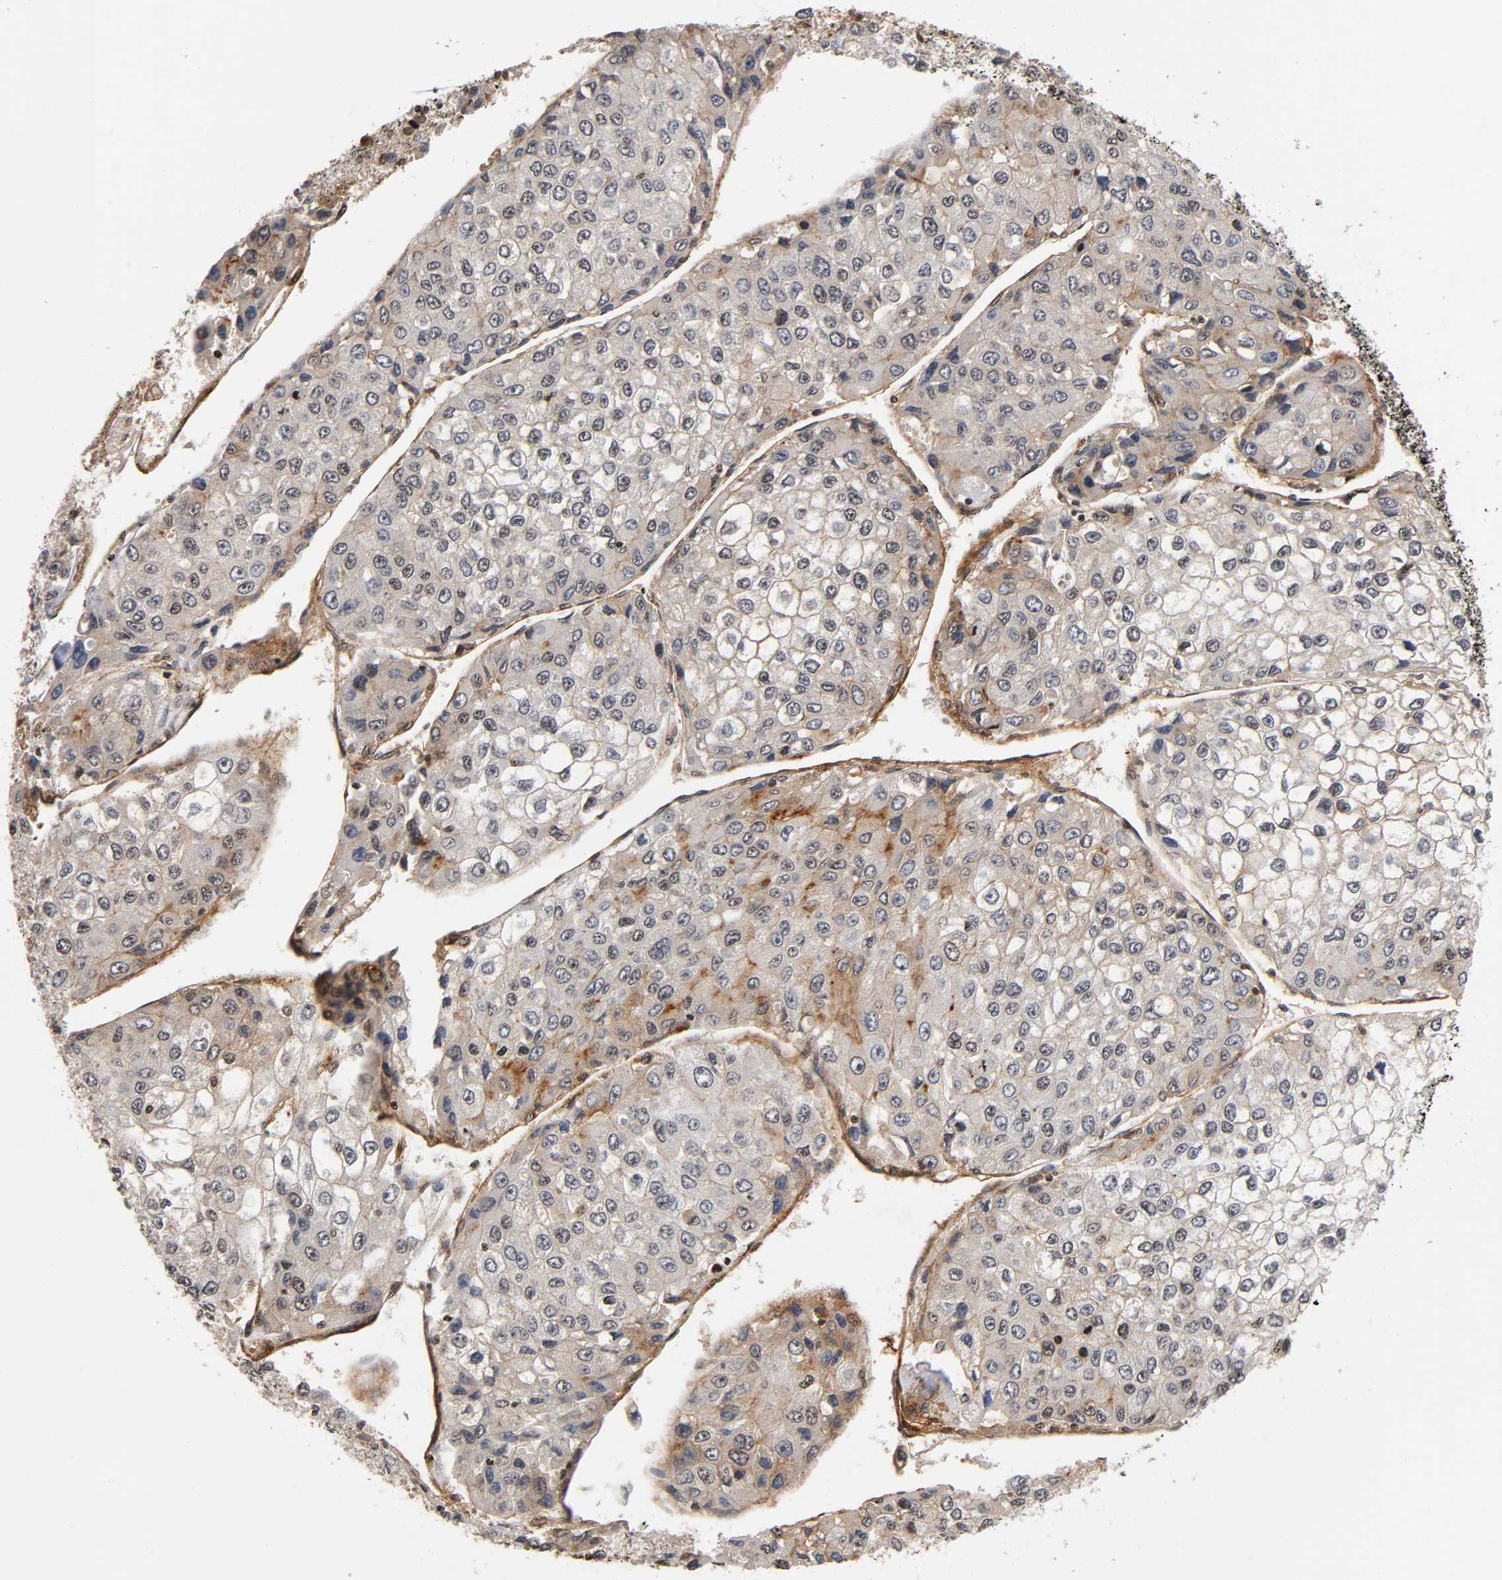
{"staining": {"intensity": "moderate", "quantity": "<25%", "location": "cytoplasmic/membranous"}, "tissue": "liver cancer", "cell_type": "Tumor cells", "image_type": "cancer", "snomed": [{"axis": "morphology", "description": "Carcinoma, Hepatocellular, NOS"}, {"axis": "topography", "description": "Liver"}], "caption": "Liver hepatocellular carcinoma stained with DAB (3,3'-diaminobenzidine) immunohistochemistry (IHC) reveals low levels of moderate cytoplasmic/membranous positivity in approximately <25% of tumor cells.", "gene": "ITGAV", "patient": {"sex": "female", "age": 66}}